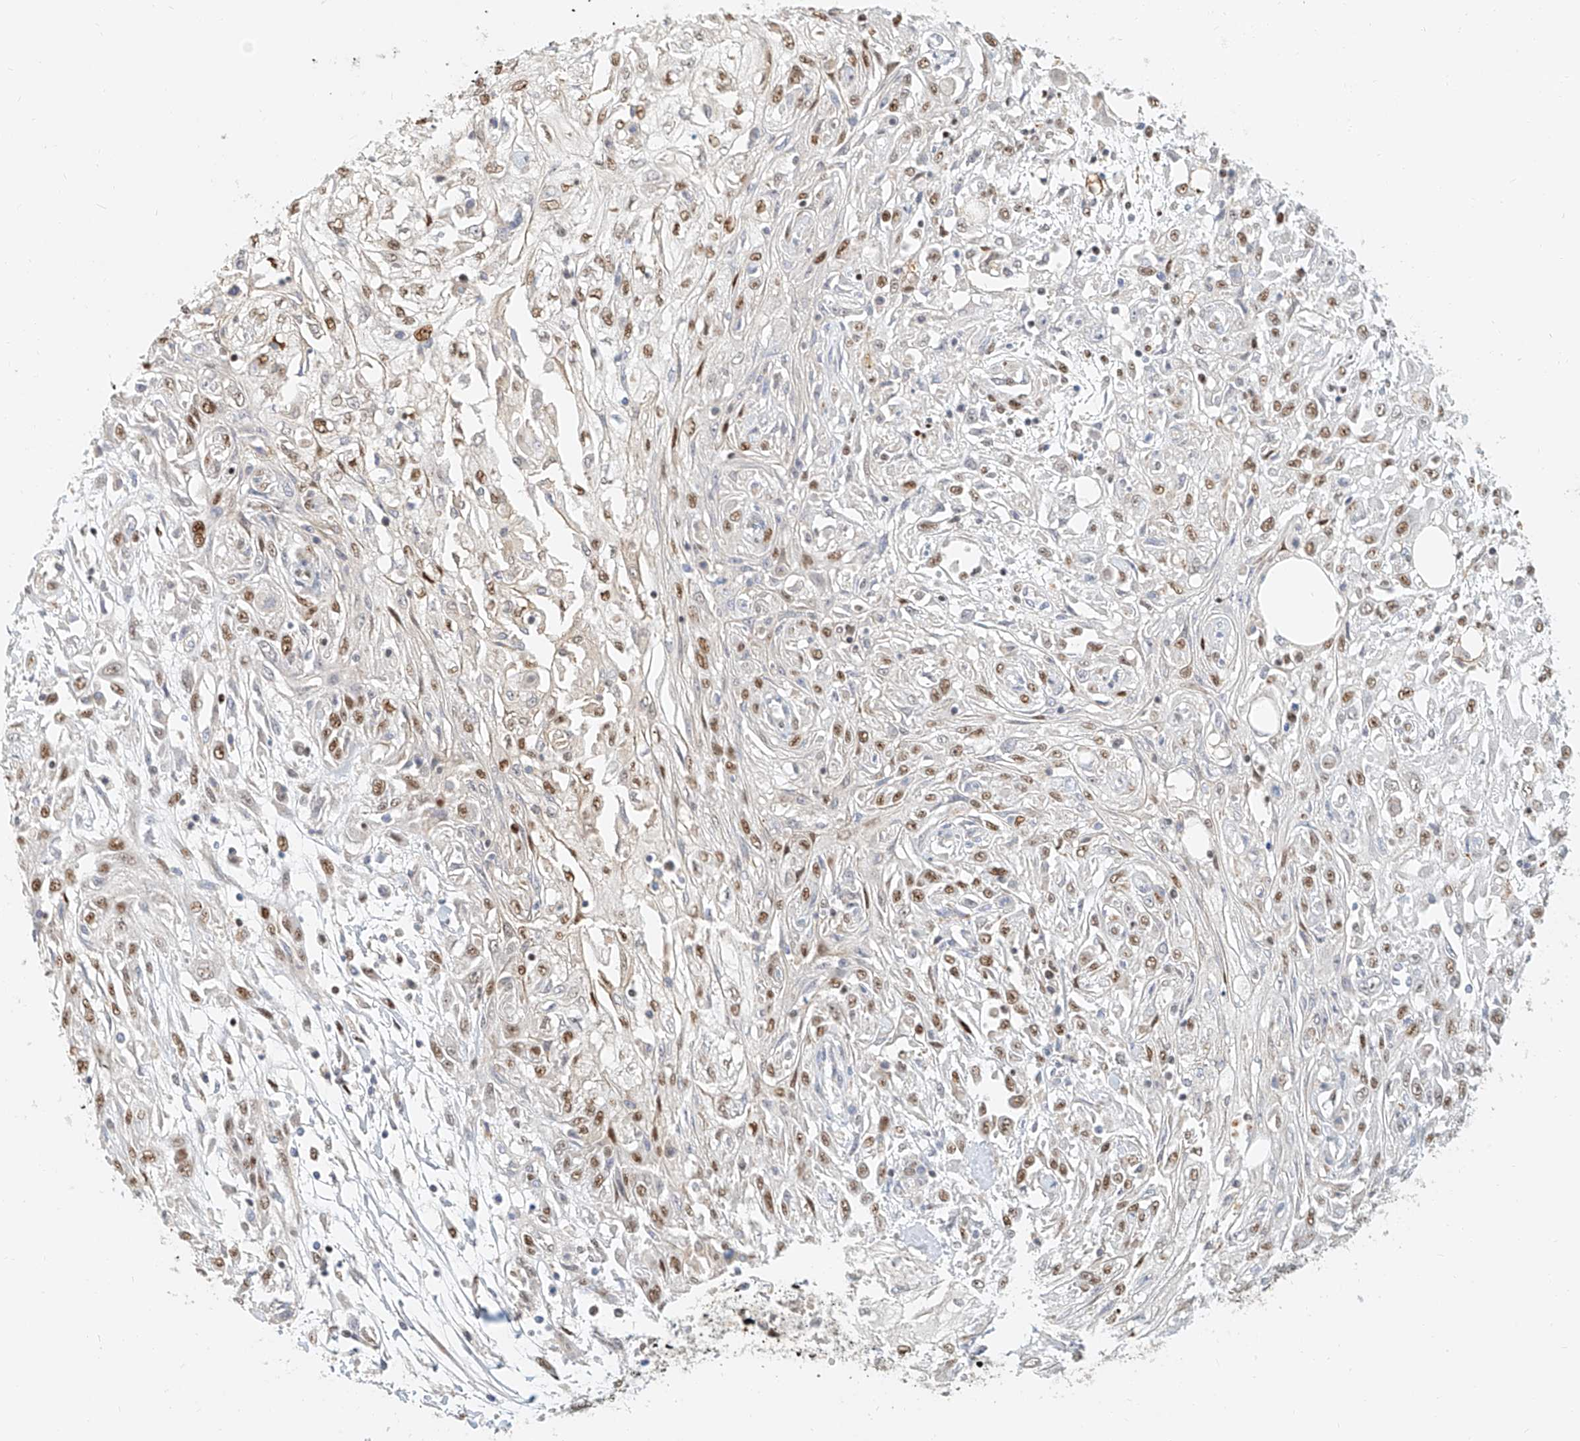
{"staining": {"intensity": "moderate", "quantity": ">75%", "location": "nuclear"}, "tissue": "skin cancer", "cell_type": "Tumor cells", "image_type": "cancer", "snomed": [{"axis": "morphology", "description": "Squamous cell carcinoma, NOS"}, {"axis": "morphology", "description": "Squamous cell carcinoma, metastatic, NOS"}, {"axis": "topography", "description": "Skin"}, {"axis": "topography", "description": "Lymph node"}], "caption": "Skin metastatic squamous cell carcinoma tissue displays moderate nuclear positivity in about >75% of tumor cells", "gene": "CXorf58", "patient": {"sex": "male", "age": 75}}